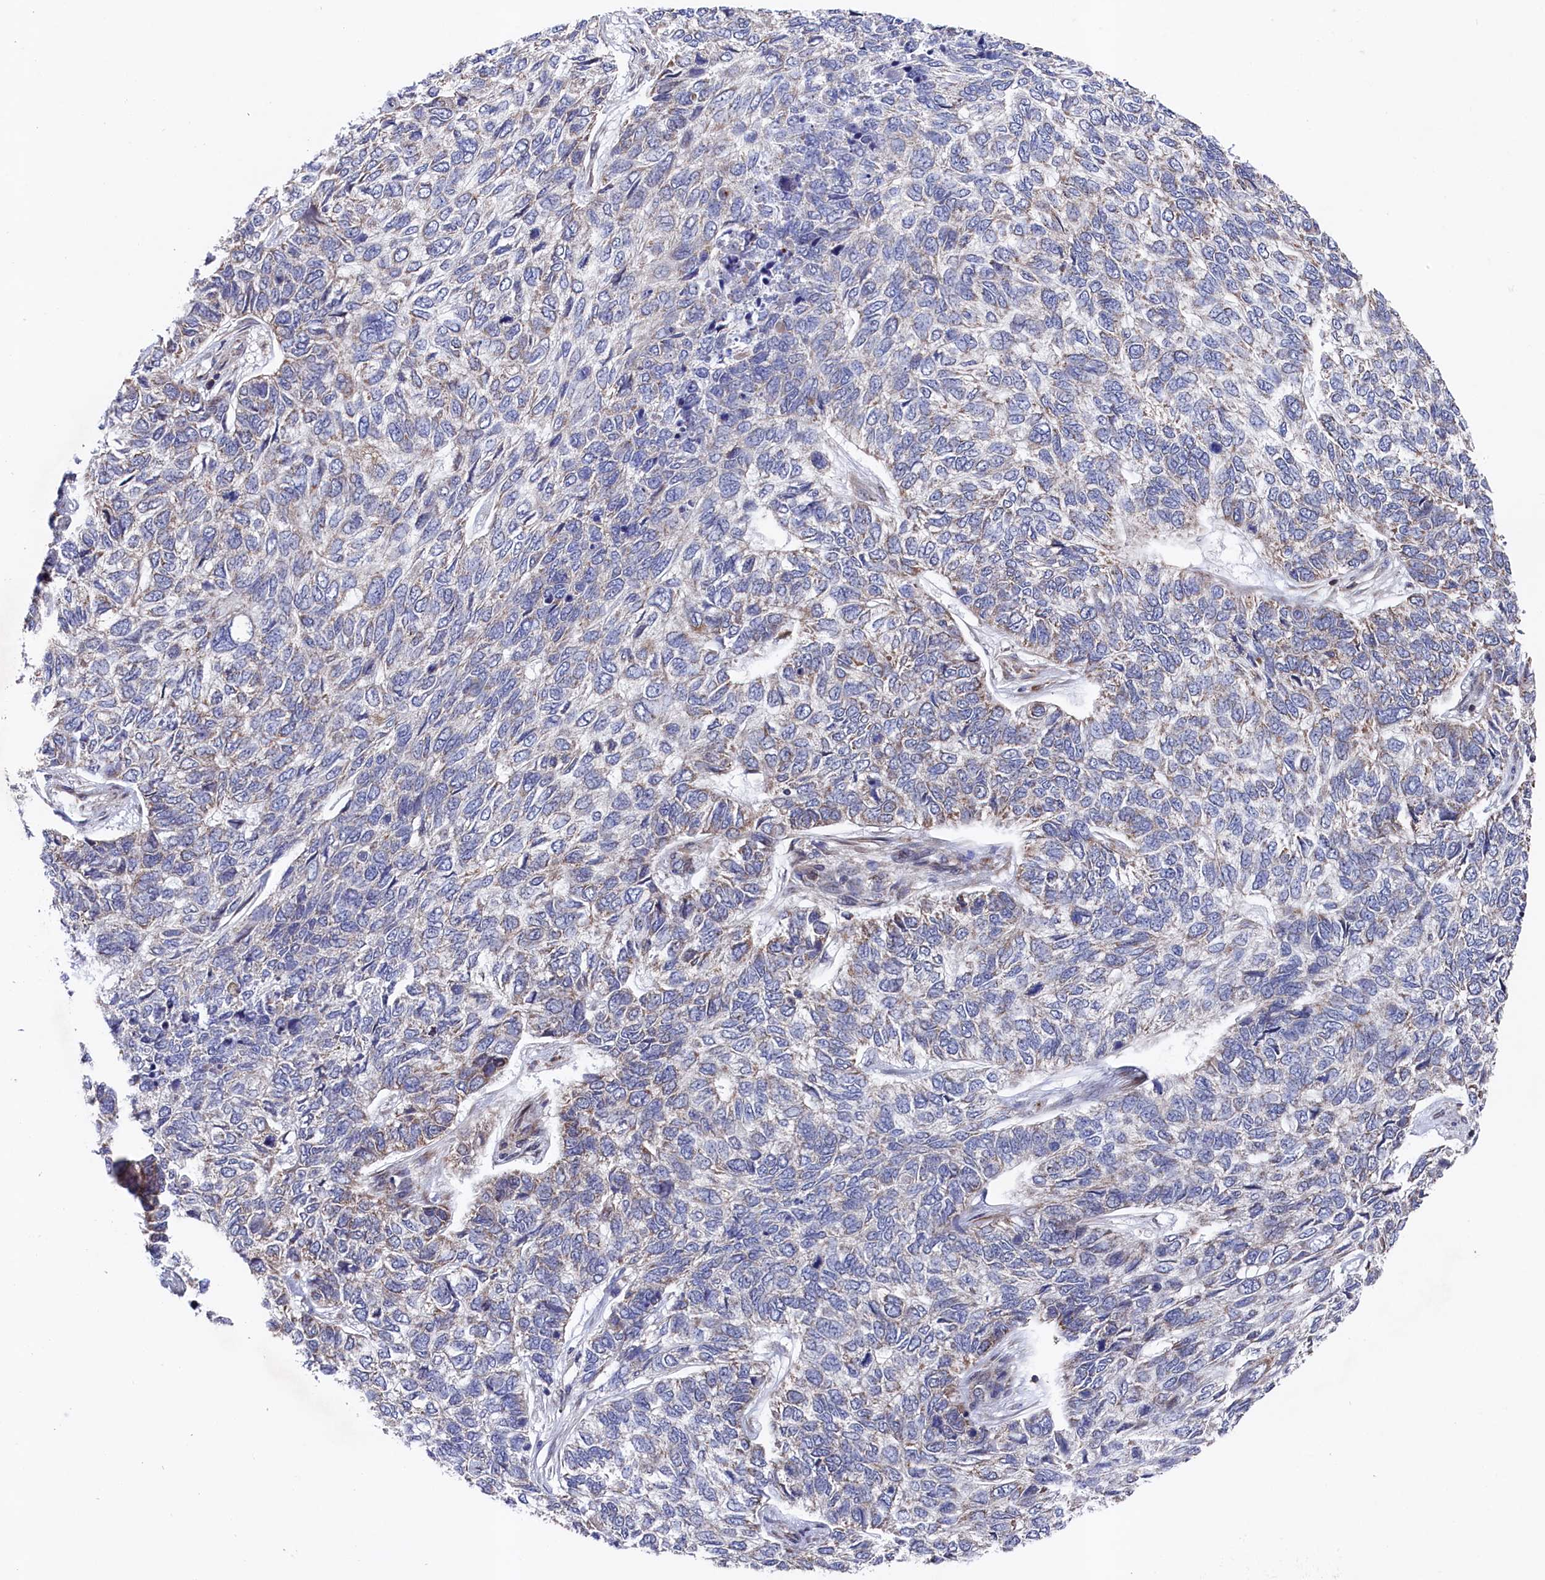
{"staining": {"intensity": "weak", "quantity": "25%-75%", "location": "cytoplasmic/membranous"}, "tissue": "skin cancer", "cell_type": "Tumor cells", "image_type": "cancer", "snomed": [{"axis": "morphology", "description": "Basal cell carcinoma"}, {"axis": "topography", "description": "Skin"}], "caption": "Immunohistochemical staining of basal cell carcinoma (skin) exhibits weak cytoplasmic/membranous protein staining in about 25%-75% of tumor cells. (Brightfield microscopy of DAB IHC at high magnification).", "gene": "CHCHD1", "patient": {"sex": "female", "age": 65}}